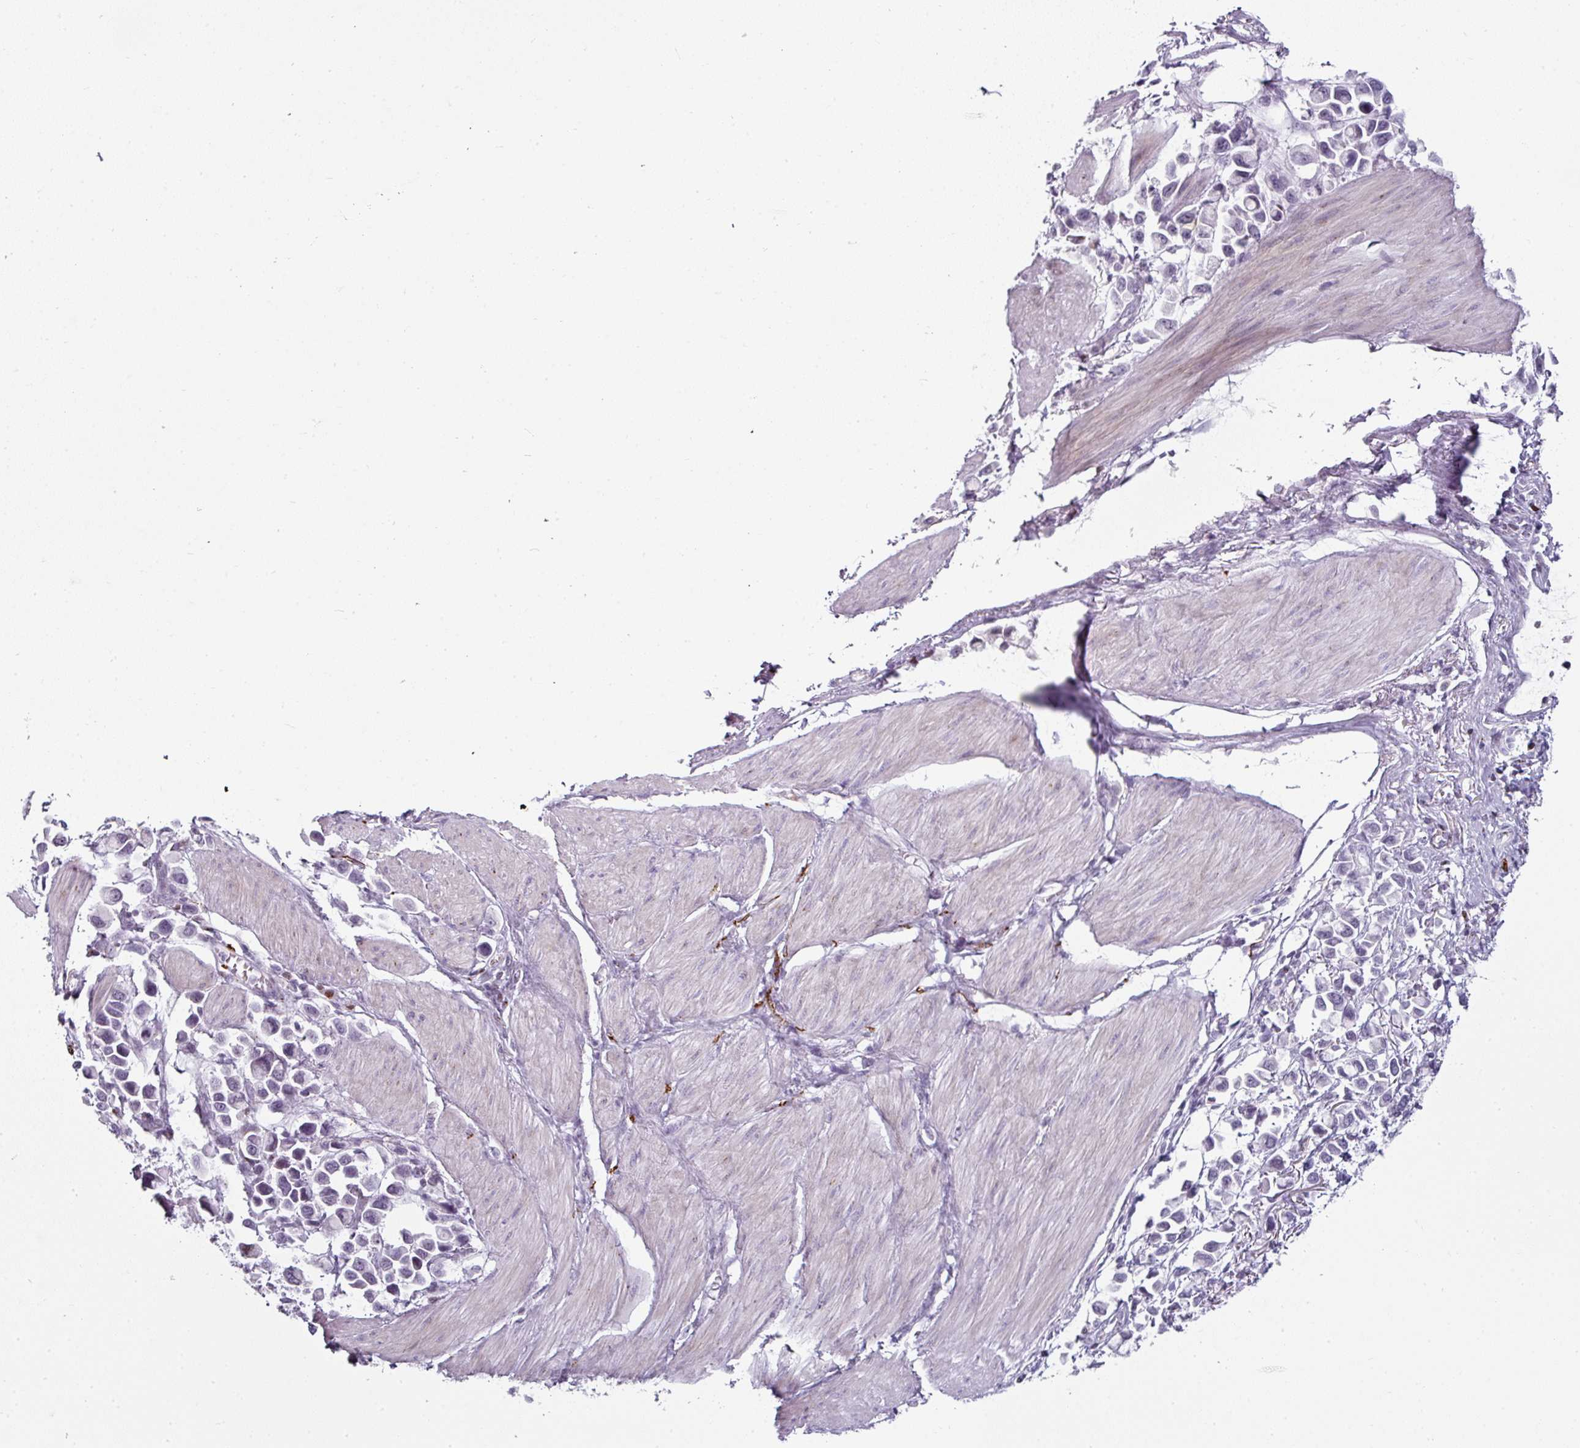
{"staining": {"intensity": "negative", "quantity": "none", "location": "none"}, "tissue": "stomach cancer", "cell_type": "Tumor cells", "image_type": "cancer", "snomed": [{"axis": "morphology", "description": "Adenocarcinoma, NOS"}, {"axis": "topography", "description": "Stomach"}], "caption": "There is no significant positivity in tumor cells of stomach adenocarcinoma.", "gene": "SYT8", "patient": {"sex": "female", "age": 81}}